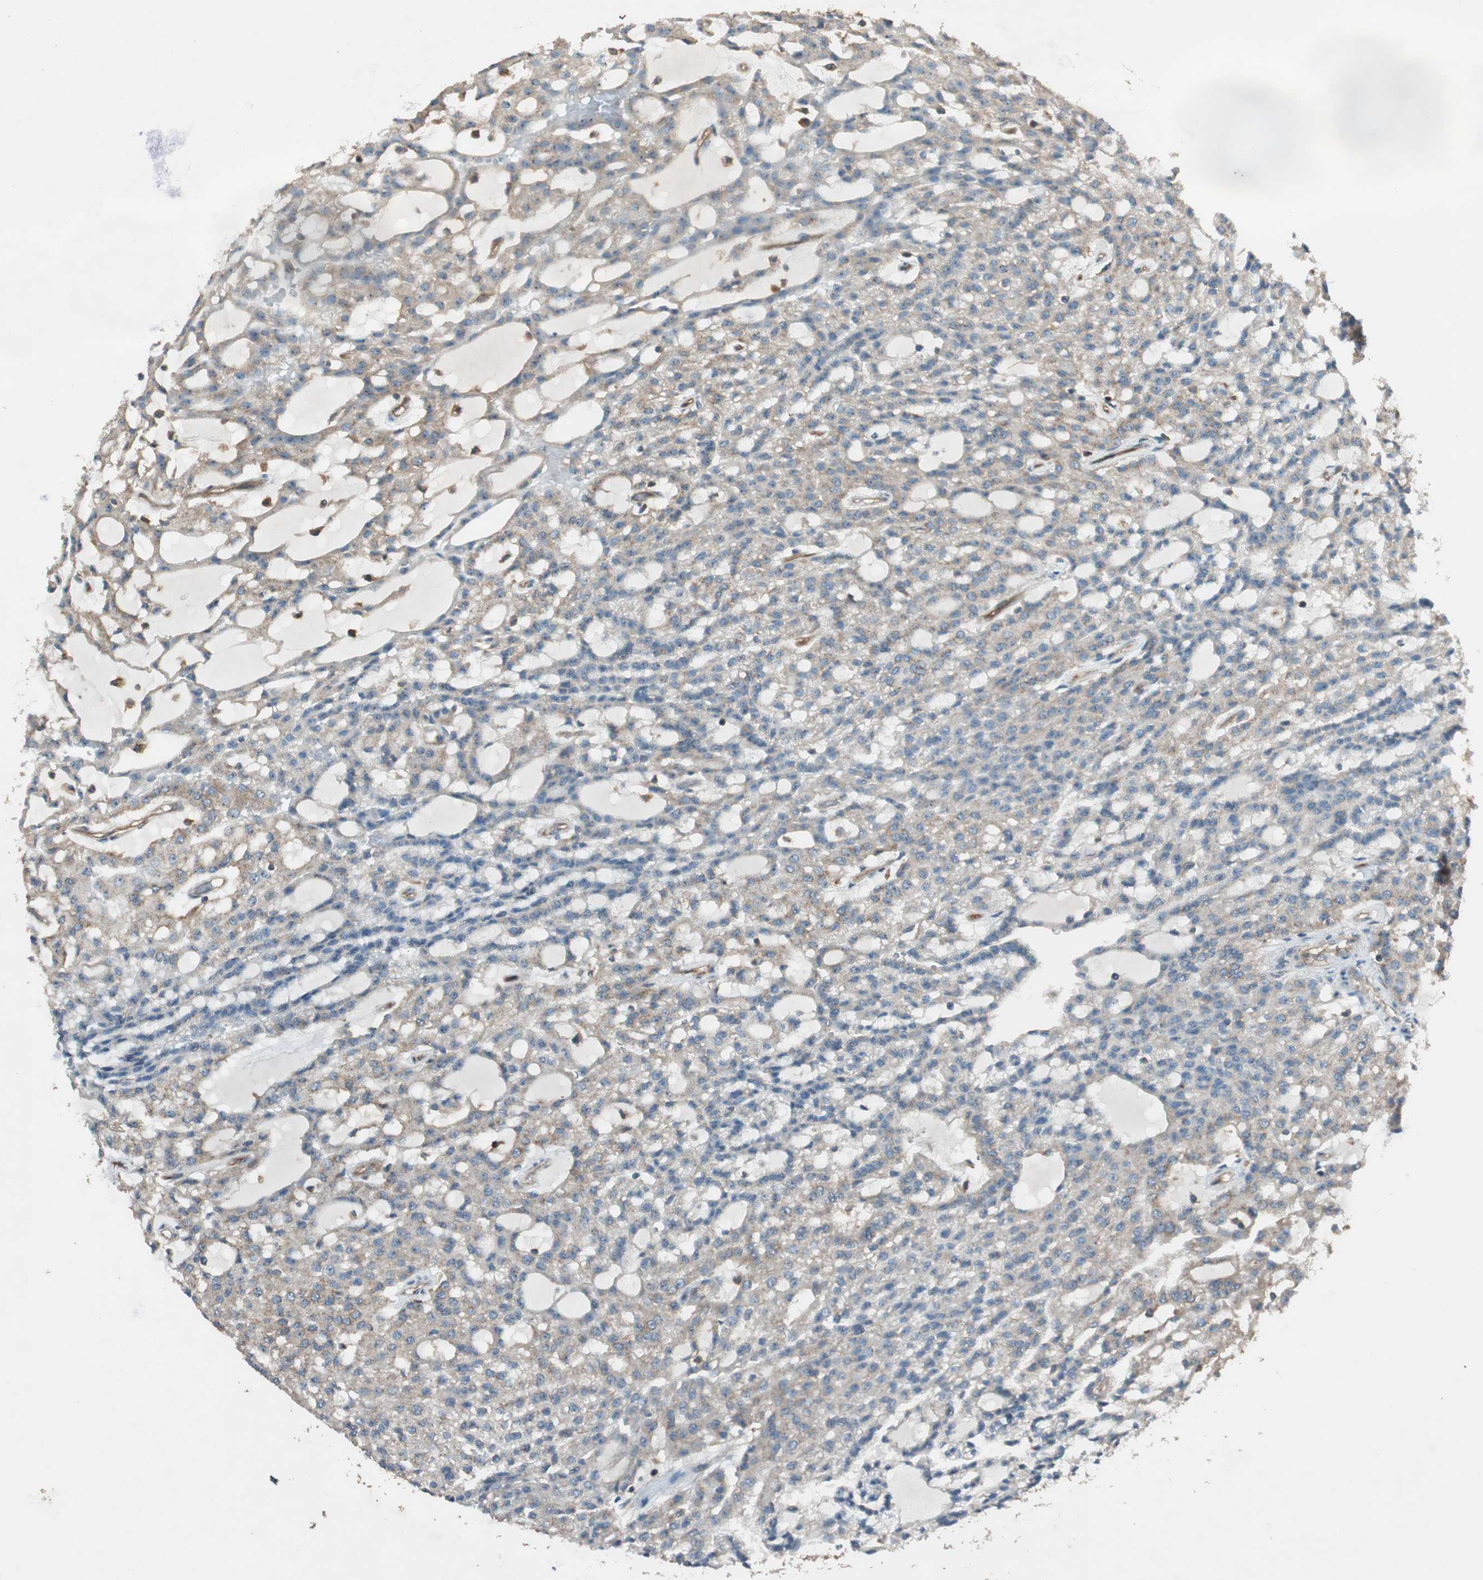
{"staining": {"intensity": "weak", "quantity": ">75%", "location": "cytoplasmic/membranous"}, "tissue": "renal cancer", "cell_type": "Tumor cells", "image_type": "cancer", "snomed": [{"axis": "morphology", "description": "Adenocarcinoma, NOS"}, {"axis": "topography", "description": "Kidney"}], "caption": "Protein expression by IHC shows weak cytoplasmic/membranous positivity in about >75% of tumor cells in renal cancer.", "gene": "BTN3A3", "patient": {"sex": "male", "age": 63}}